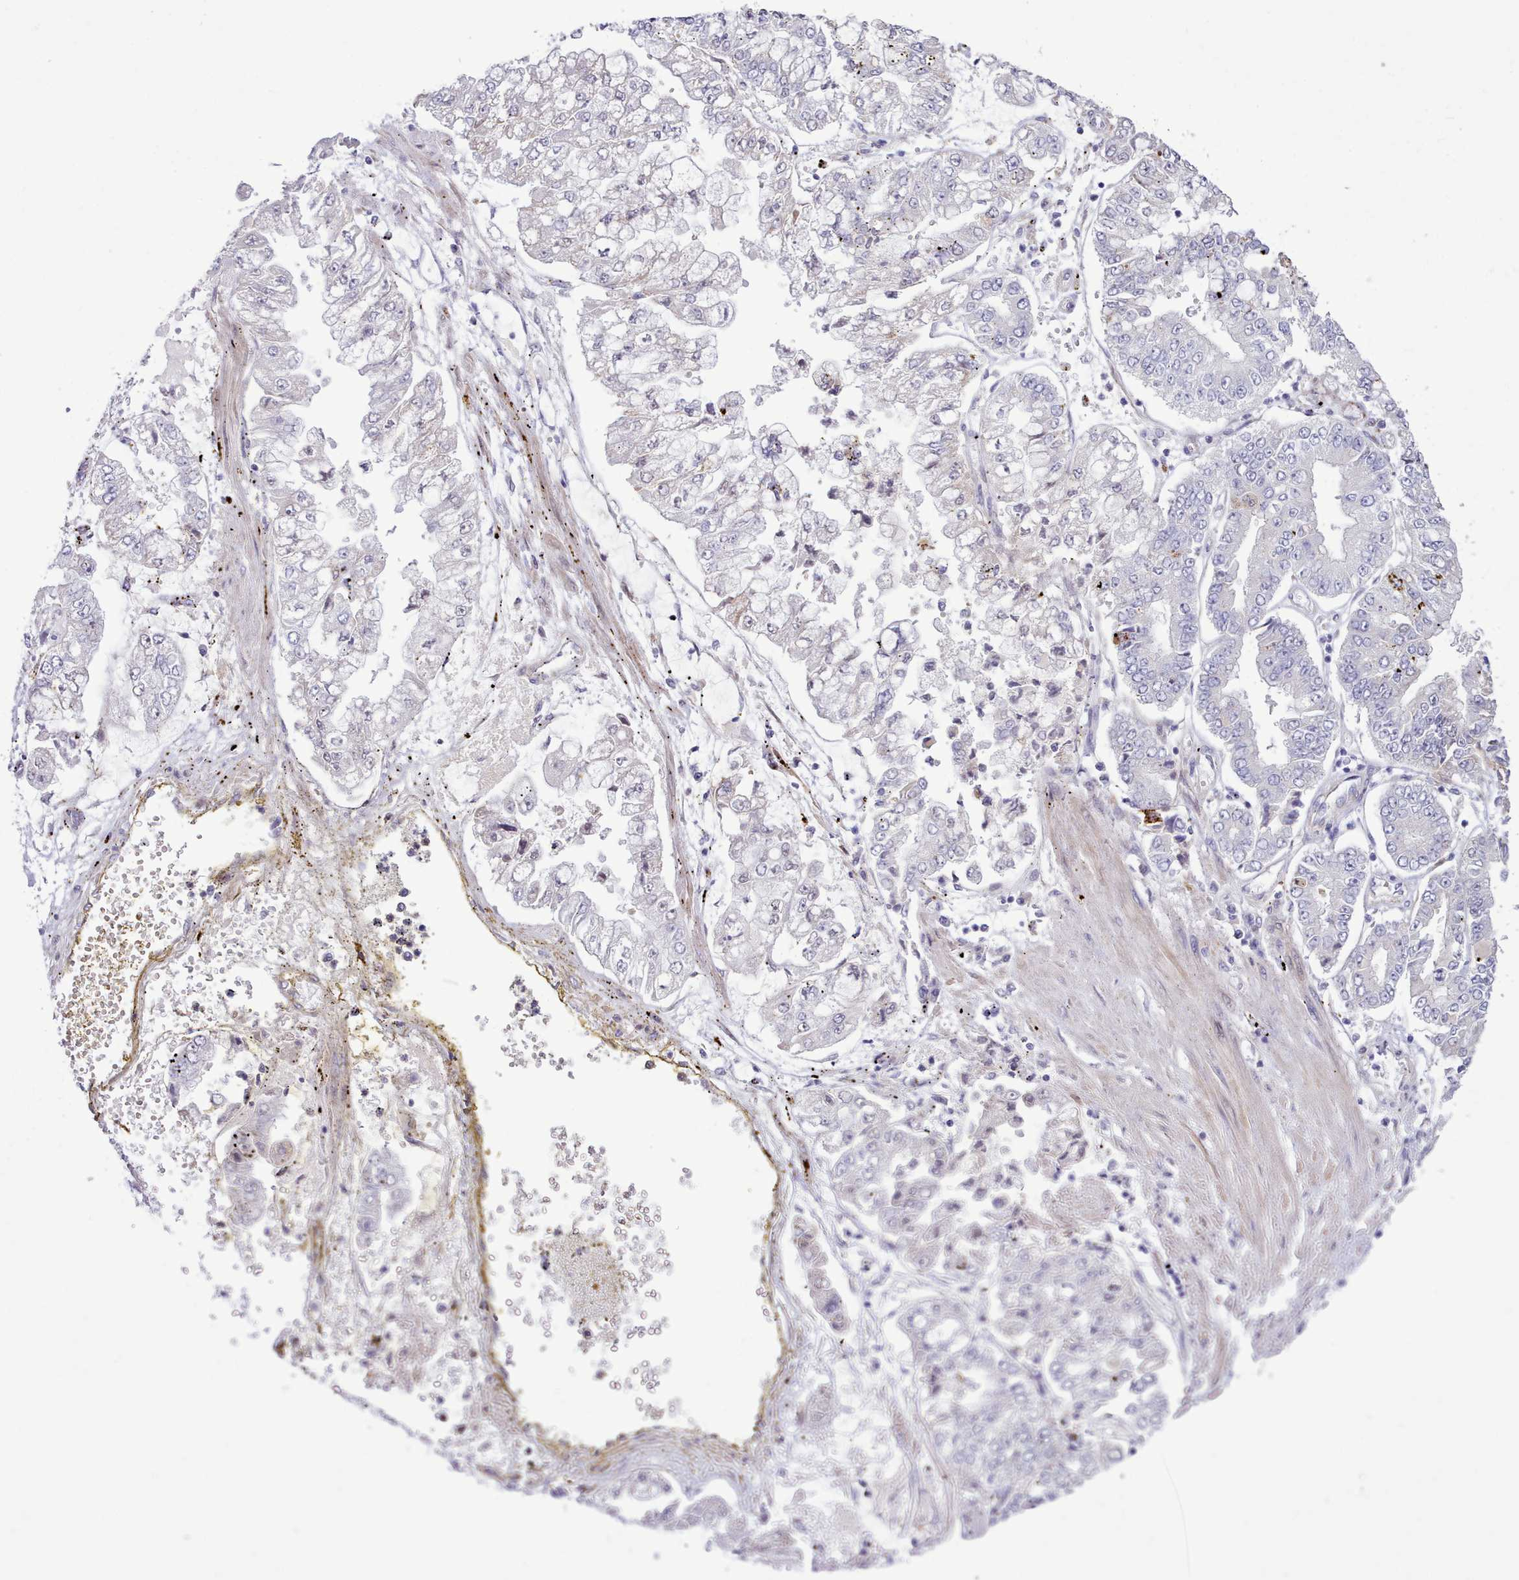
{"staining": {"intensity": "weak", "quantity": "<25%", "location": "cytoplasmic/membranous"}, "tissue": "stomach cancer", "cell_type": "Tumor cells", "image_type": "cancer", "snomed": [{"axis": "morphology", "description": "Adenocarcinoma, NOS"}, {"axis": "topography", "description": "Stomach"}], "caption": "This is an immunohistochemistry micrograph of stomach adenocarcinoma. There is no positivity in tumor cells.", "gene": "SRD5A1", "patient": {"sex": "male", "age": 76}}